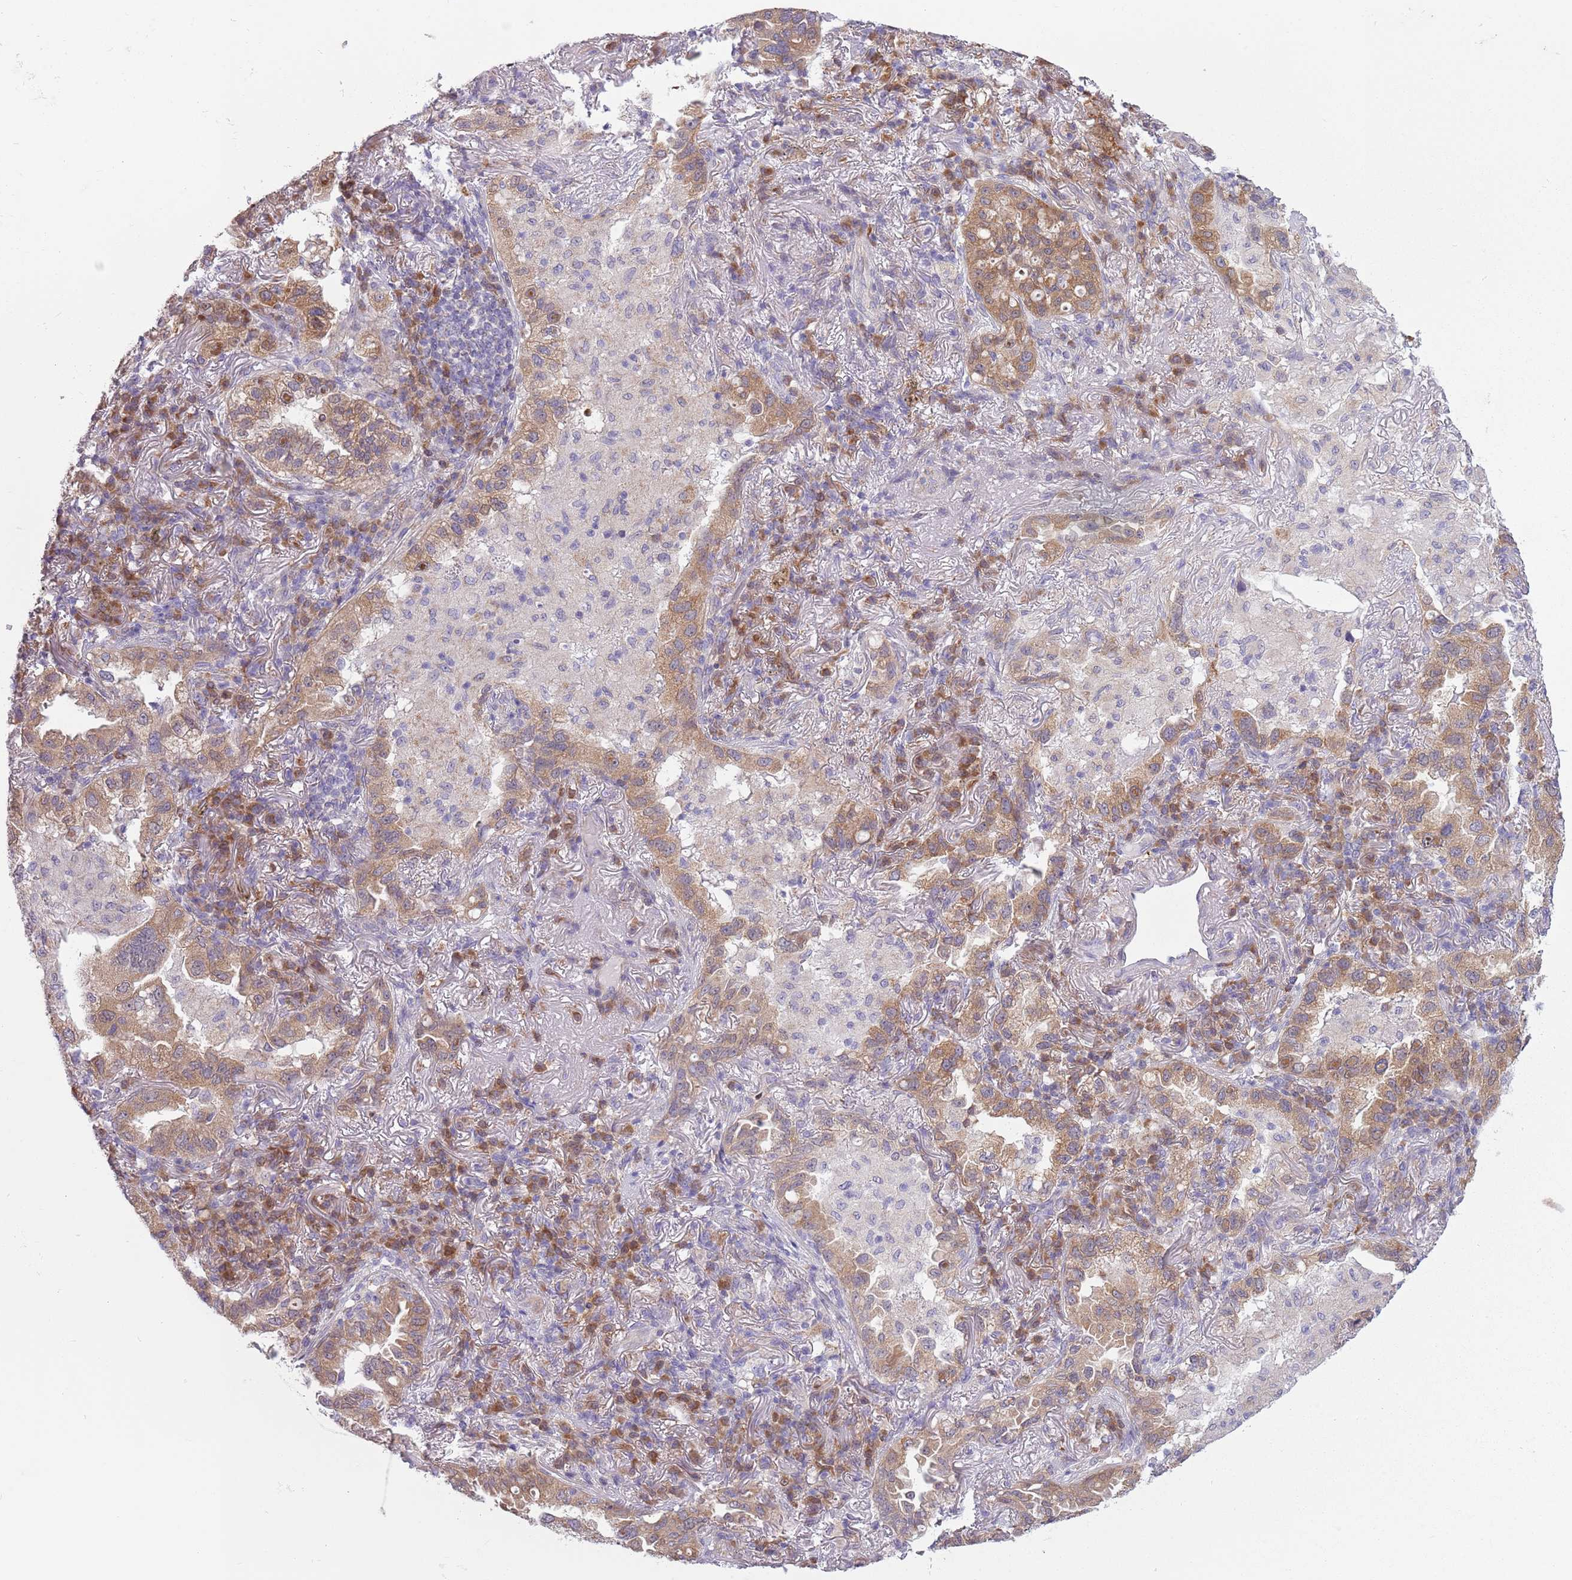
{"staining": {"intensity": "moderate", "quantity": ">75%", "location": "cytoplasmic/membranous"}, "tissue": "lung cancer", "cell_type": "Tumor cells", "image_type": "cancer", "snomed": [{"axis": "morphology", "description": "Adenocarcinoma, NOS"}, {"axis": "topography", "description": "Lung"}], "caption": "Lung adenocarcinoma stained with IHC displays moderate cytoplasmic/membranous staining in about >75% of tumor cells. Nuclei are stained in blue.", "gene": "COQ5", "patient": {"sex": "female", "age": 69}}